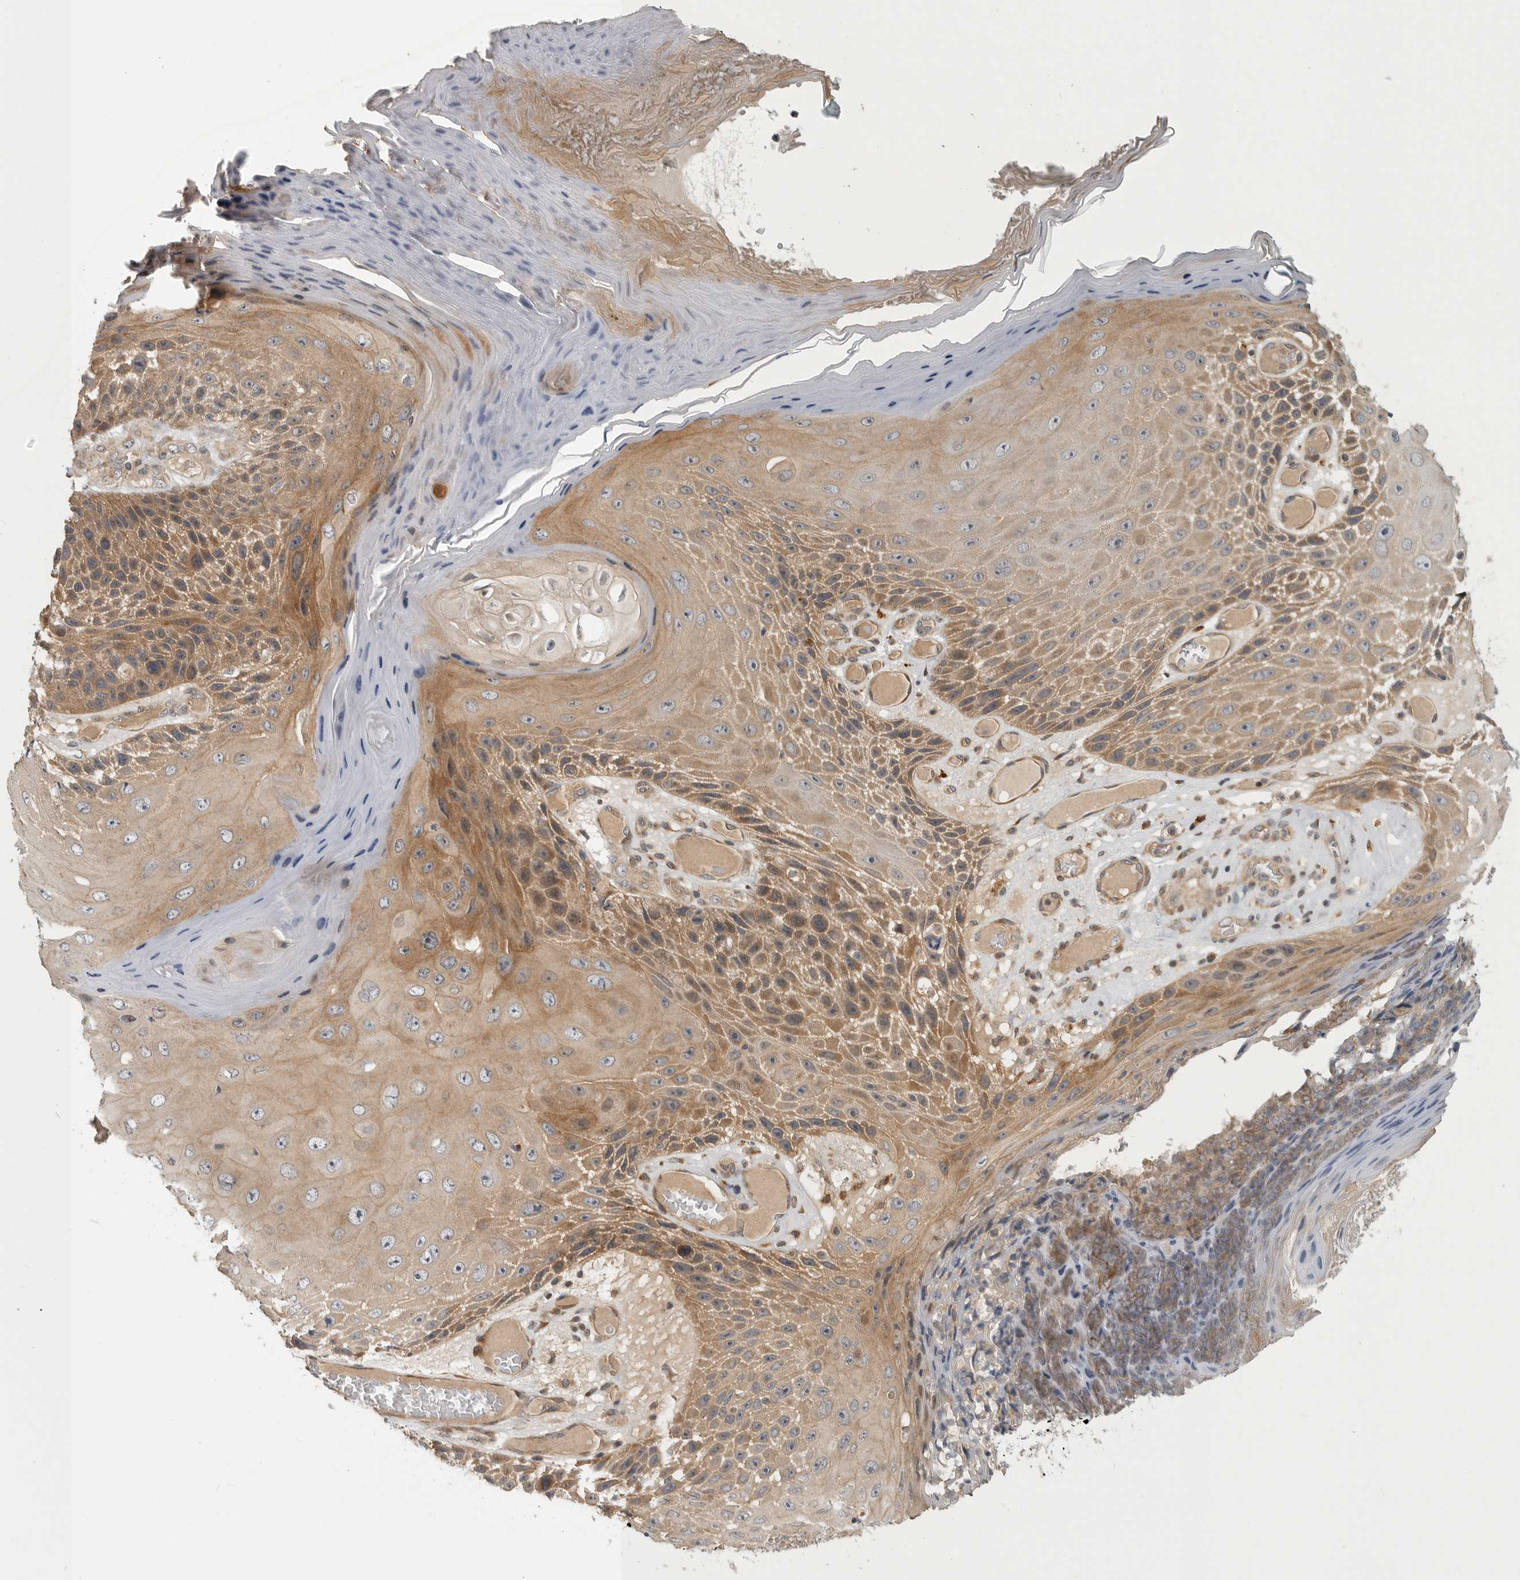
{"staining": {"intensity": "moderate", "quantity": ">75%", "location": "cytoplasmic/membranous"}, "tissue": "skin cancer", "cell_type": "Tumor cells", "image_type": "cancer", "snomed": [{"axis": "morphology", "description": "Squamous cell carcinoma, NOS"}, {"axis": "topography", "description": "Skin"}], "caption": "Tumor cells show moderate cytoplasmic/membranous staining in approximately >75% of cells in skin cancer (squamous cell carcinoma).", "gene": "CUEDC1", "patient": {"sex": "female", "age": 88}}